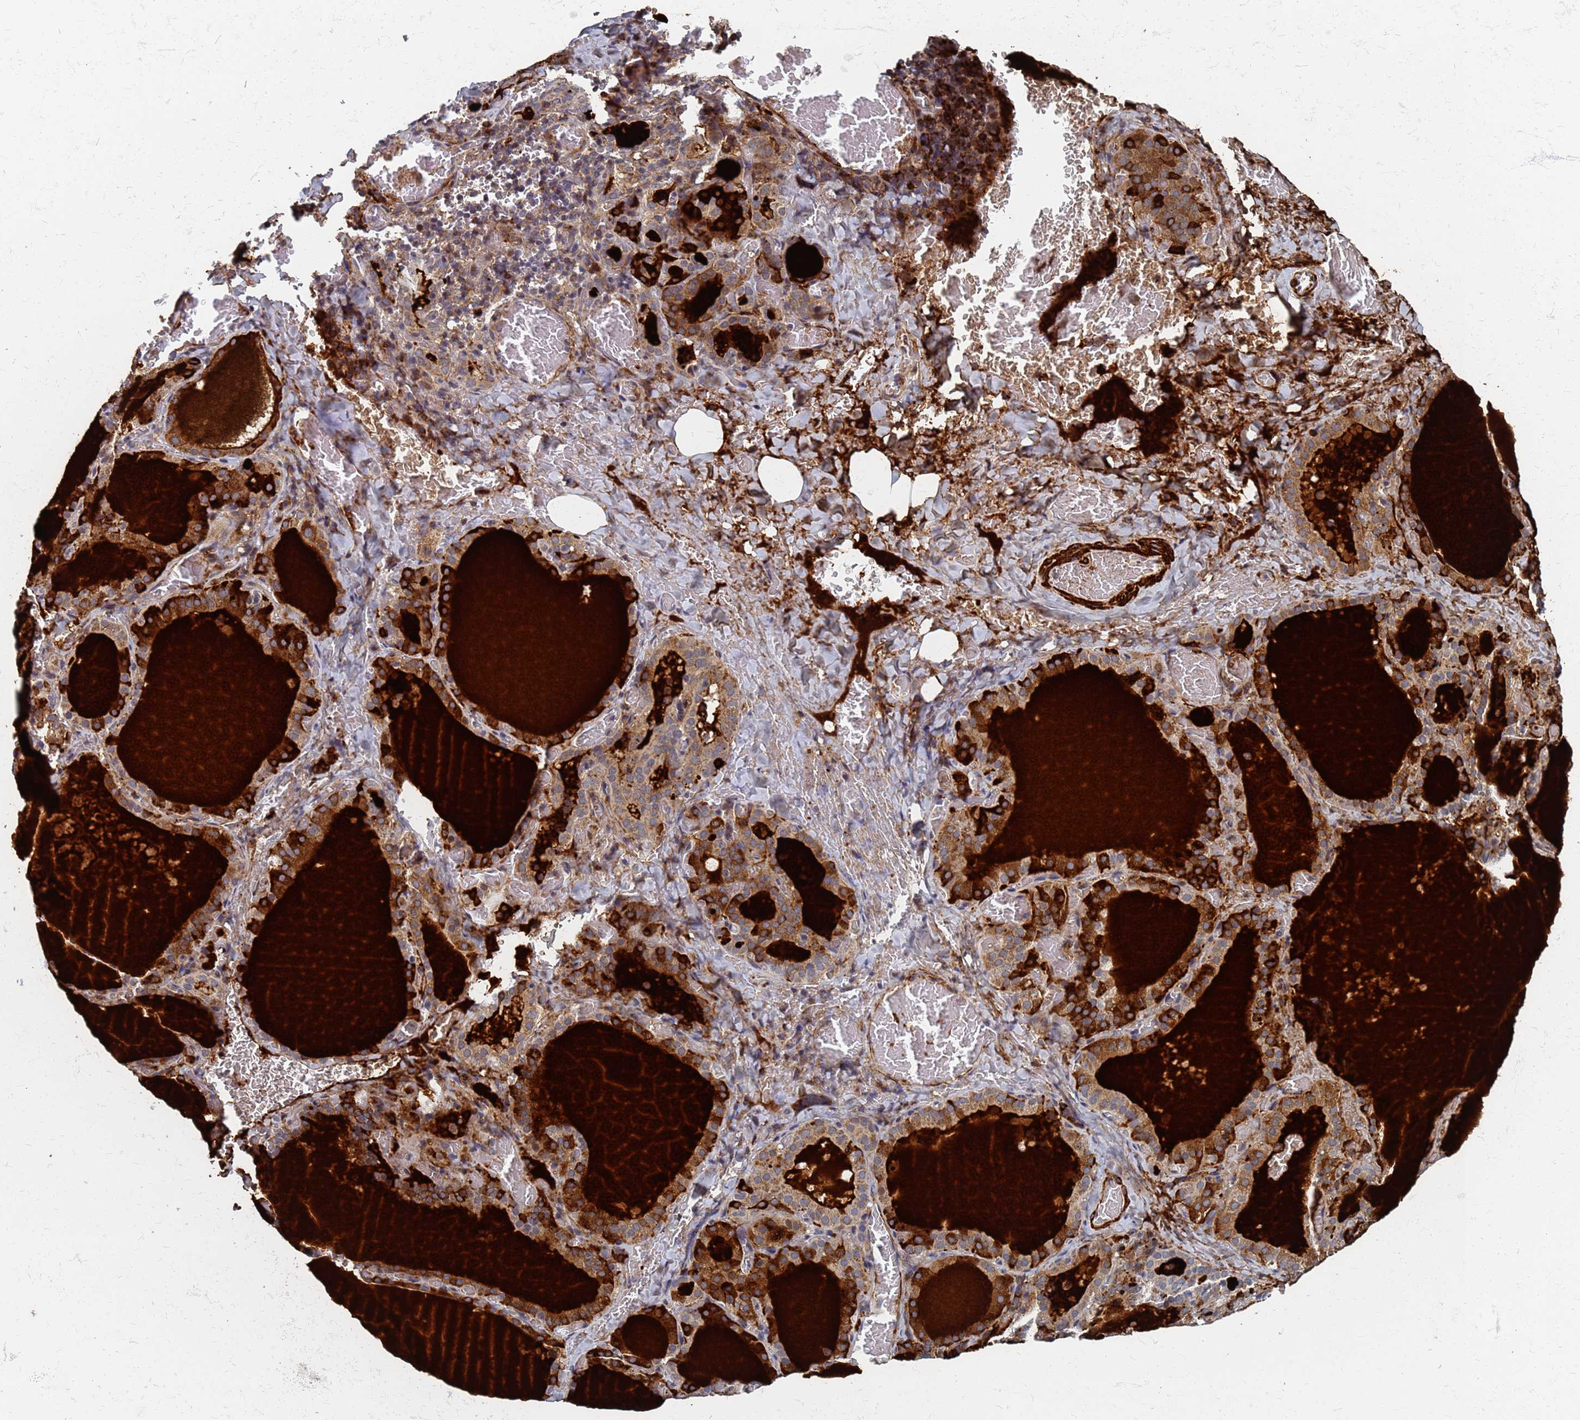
{"staining": {"intensity": "strong", "quantity": "25%-75%", "location": "cytoplasmic/membranous"}, "tissue": "thyroid gland", "cell_type": "Glandular cells", "image_type": "normal", "snomed": [{"axis": "morphology", "description": "Normal tissue, NOS"}, {"axis": "topography", "description": "Thyroid gland"}], "caption": "Immunohistochemistry image of unremarkable thyroid gland: thyroid gland stained using immunohistochemistry demonstrates high levels of strong protein expression localized specifically in the cytoplasmic/membranous of glandular cells, appearing as a cytoplasmic/membranous brown color.", "gene": "ATPAF1", "patient": {"sex": "female", "age": 39}}